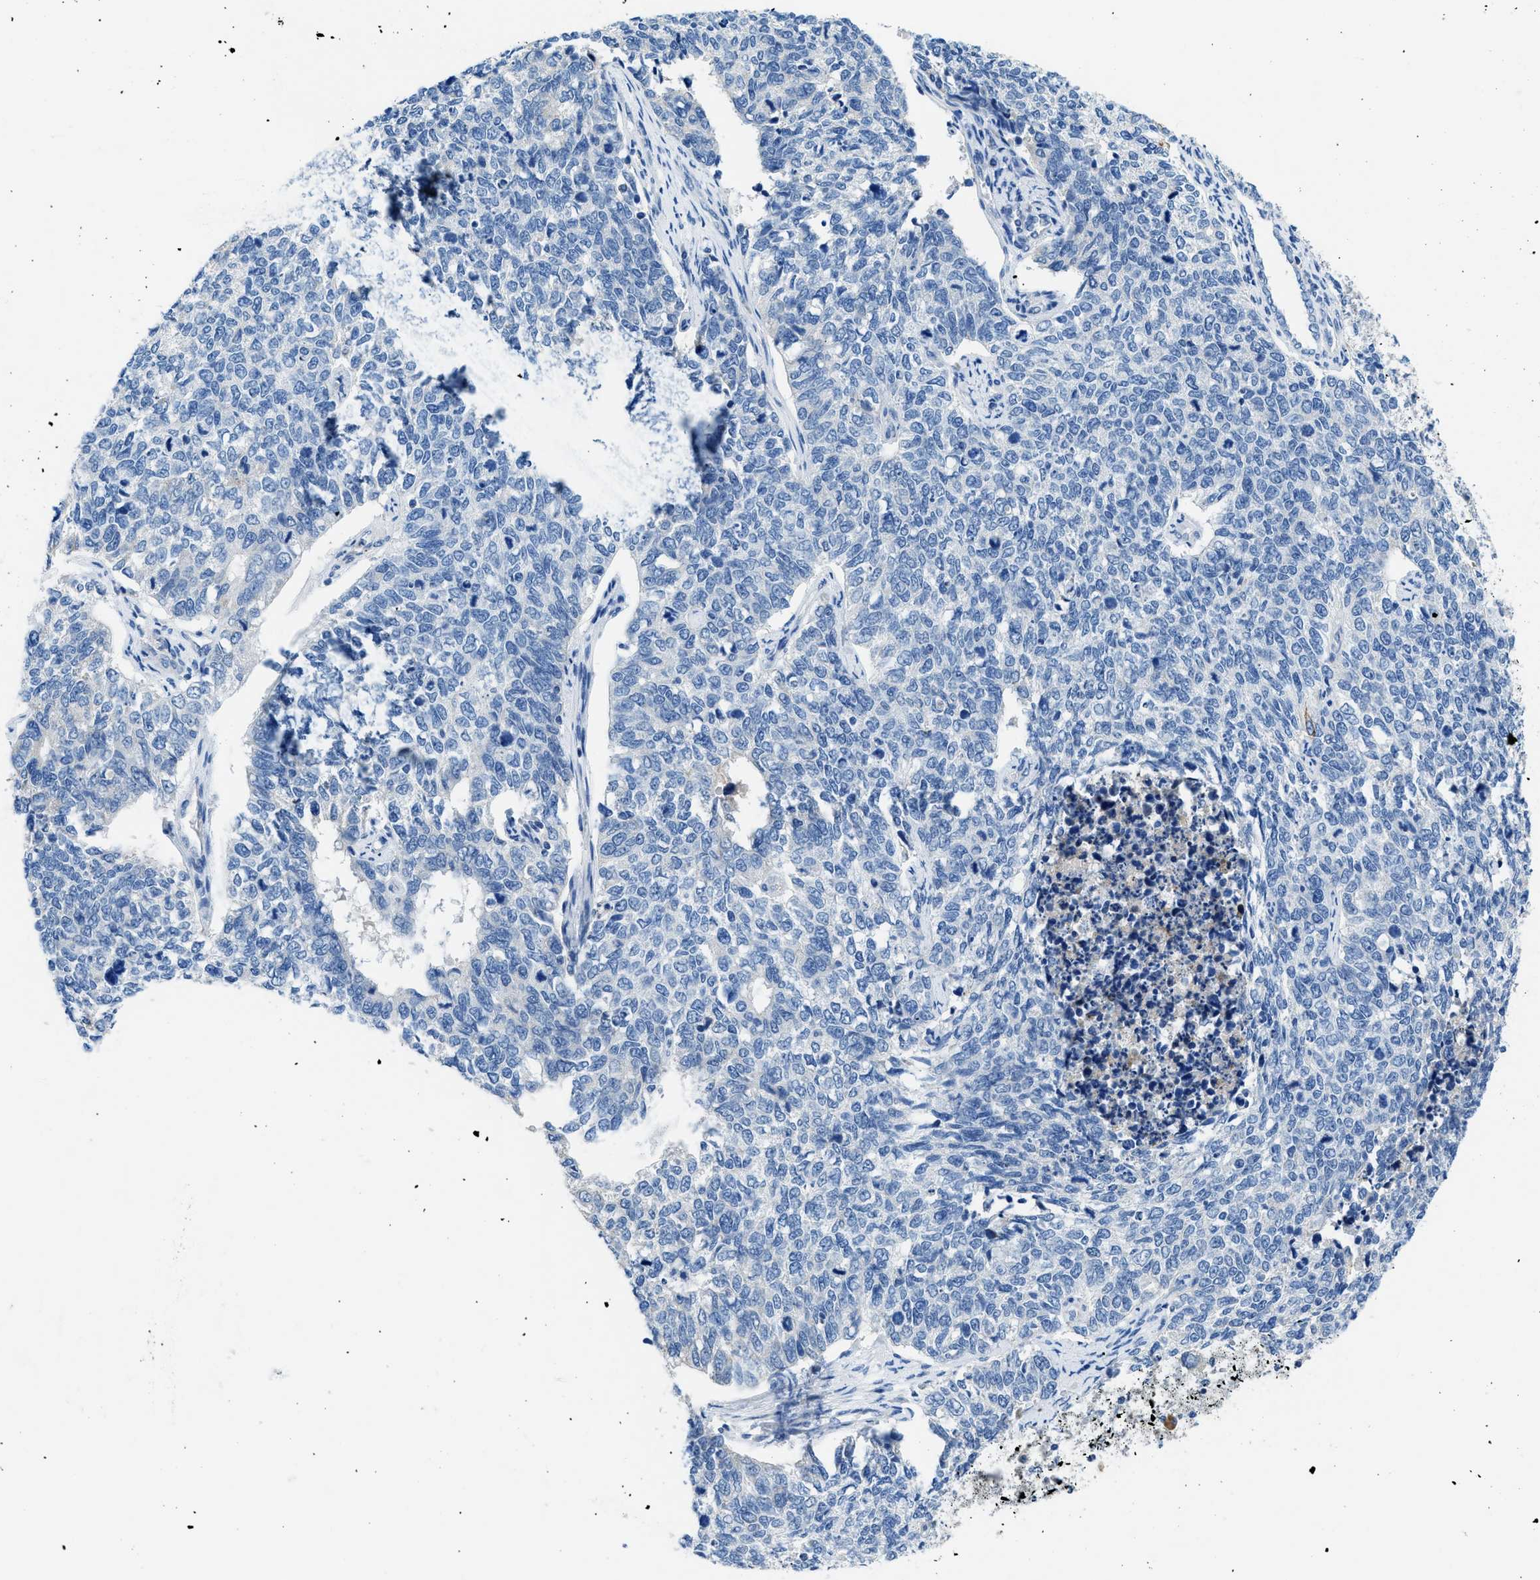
{"staining": {"intensity": "negative", "quantity": "none", "location": "none"}, "tissue": "cervical cancer", "cell_type": "Tumor cells", "image_type": "cancer", "snomed": [{"axis": "morphology", "description": "Squamous cell carcinoma, NOS"}, {"axis": "topography", "description": "Cervix"}], "caption": "Tumor cells are negative for brown protein staining in cervical squamous cell carcinoma.", "gene": "SLC10A6", "patient": {"sex": "female", "age": 63}}